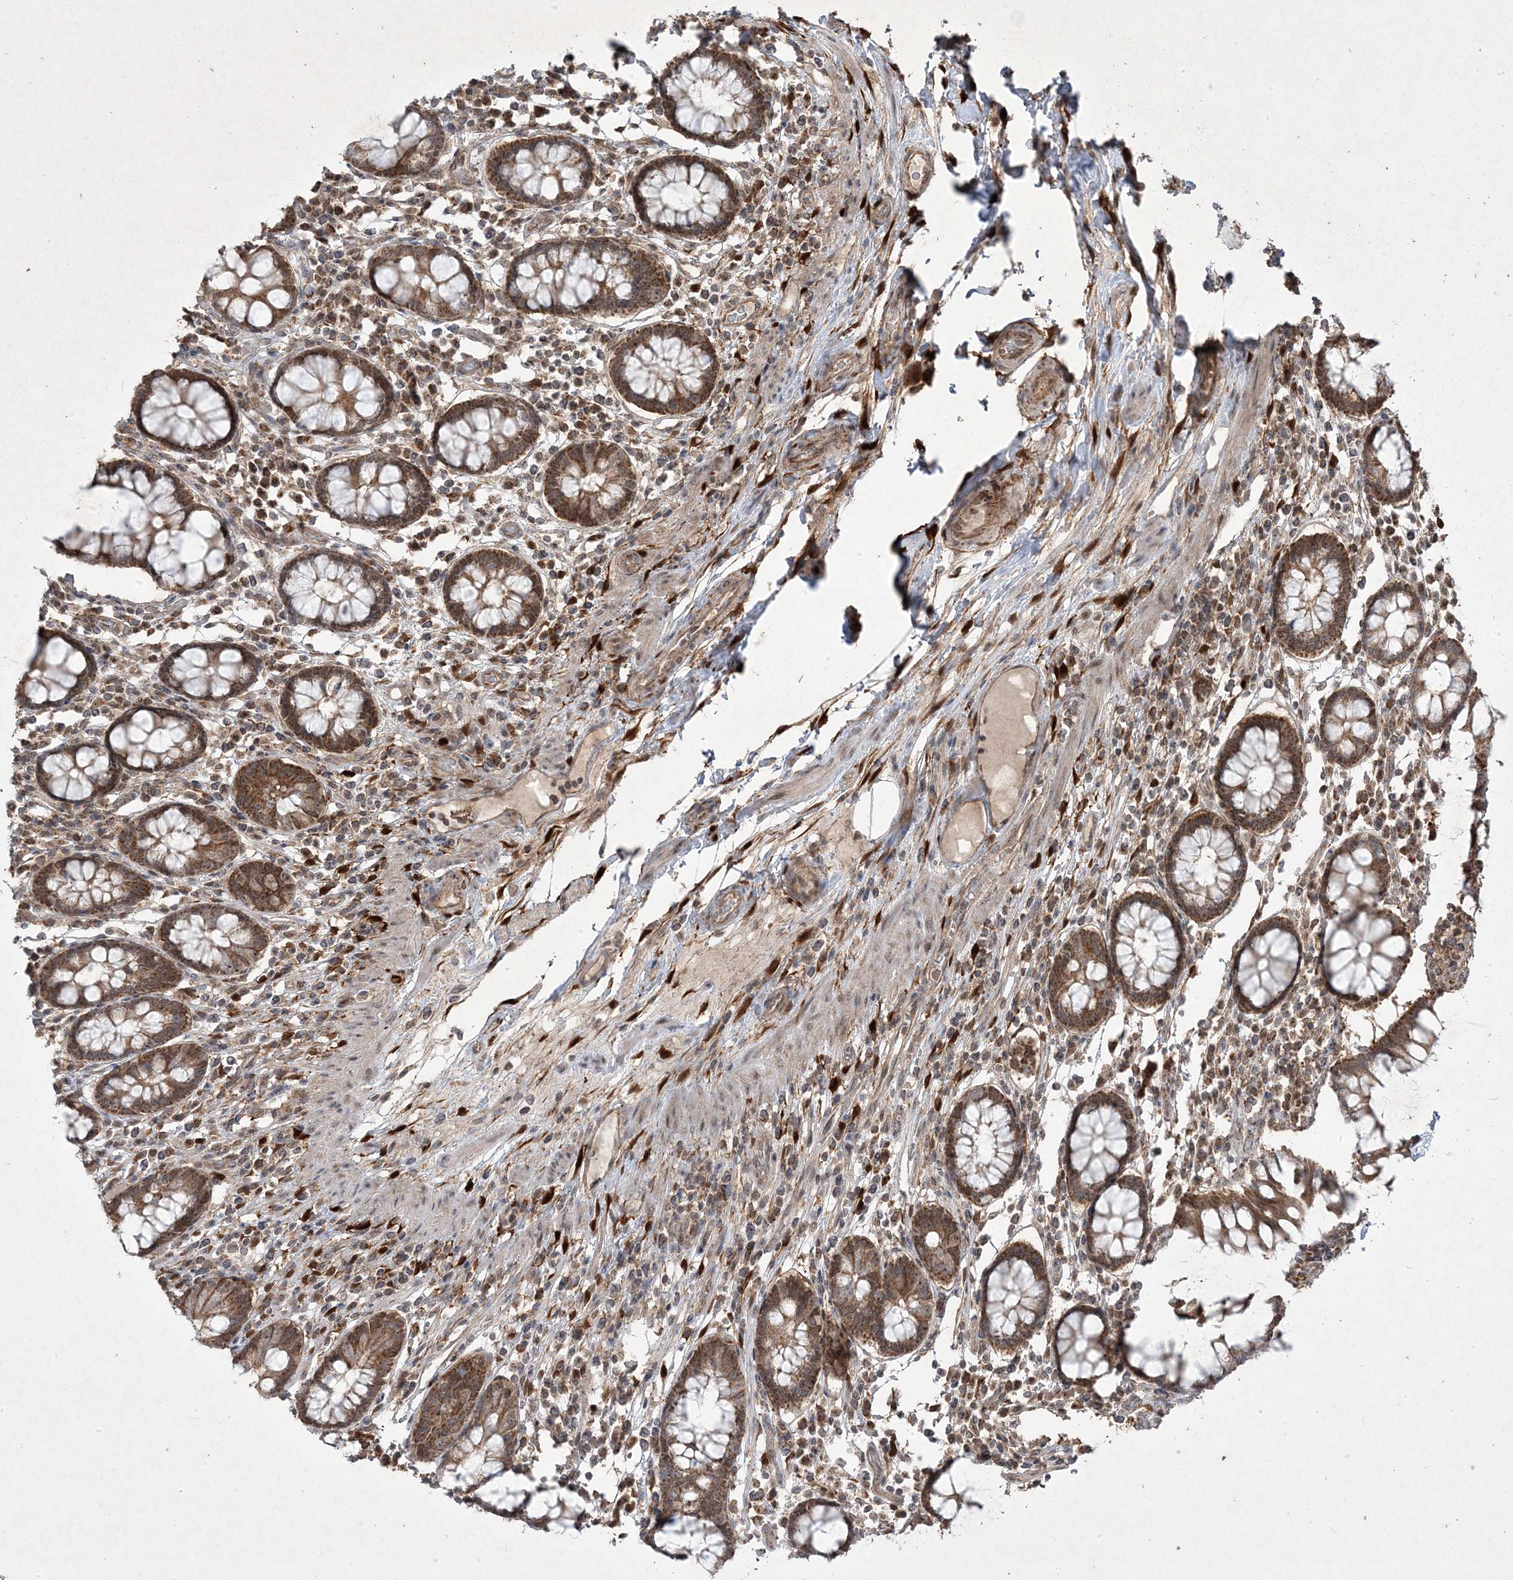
{"staining": {"intensity": "moderate", "quantity": ">75%", "location": "cytoplasmic/membranous"}, "tissue": "colon", "cell_type": "Endothelial cells", "image_type": "normal", "snomed": [{"axis": "morphology", "description": "Normal tissue, NOS"}, {"axis": "topography", "description": "Colon"}], "caption": "The micrograph reveals immunohistochemical staining of normal colon. There is moderate cytoplasmic/membranous staining is appreciated in about >75% of endothelial cells. The protein is shown in brown color, while the nuclei are stained blue.", "gene": "PLEKHM2", "patient": {"sex": "female", "age": 79}}